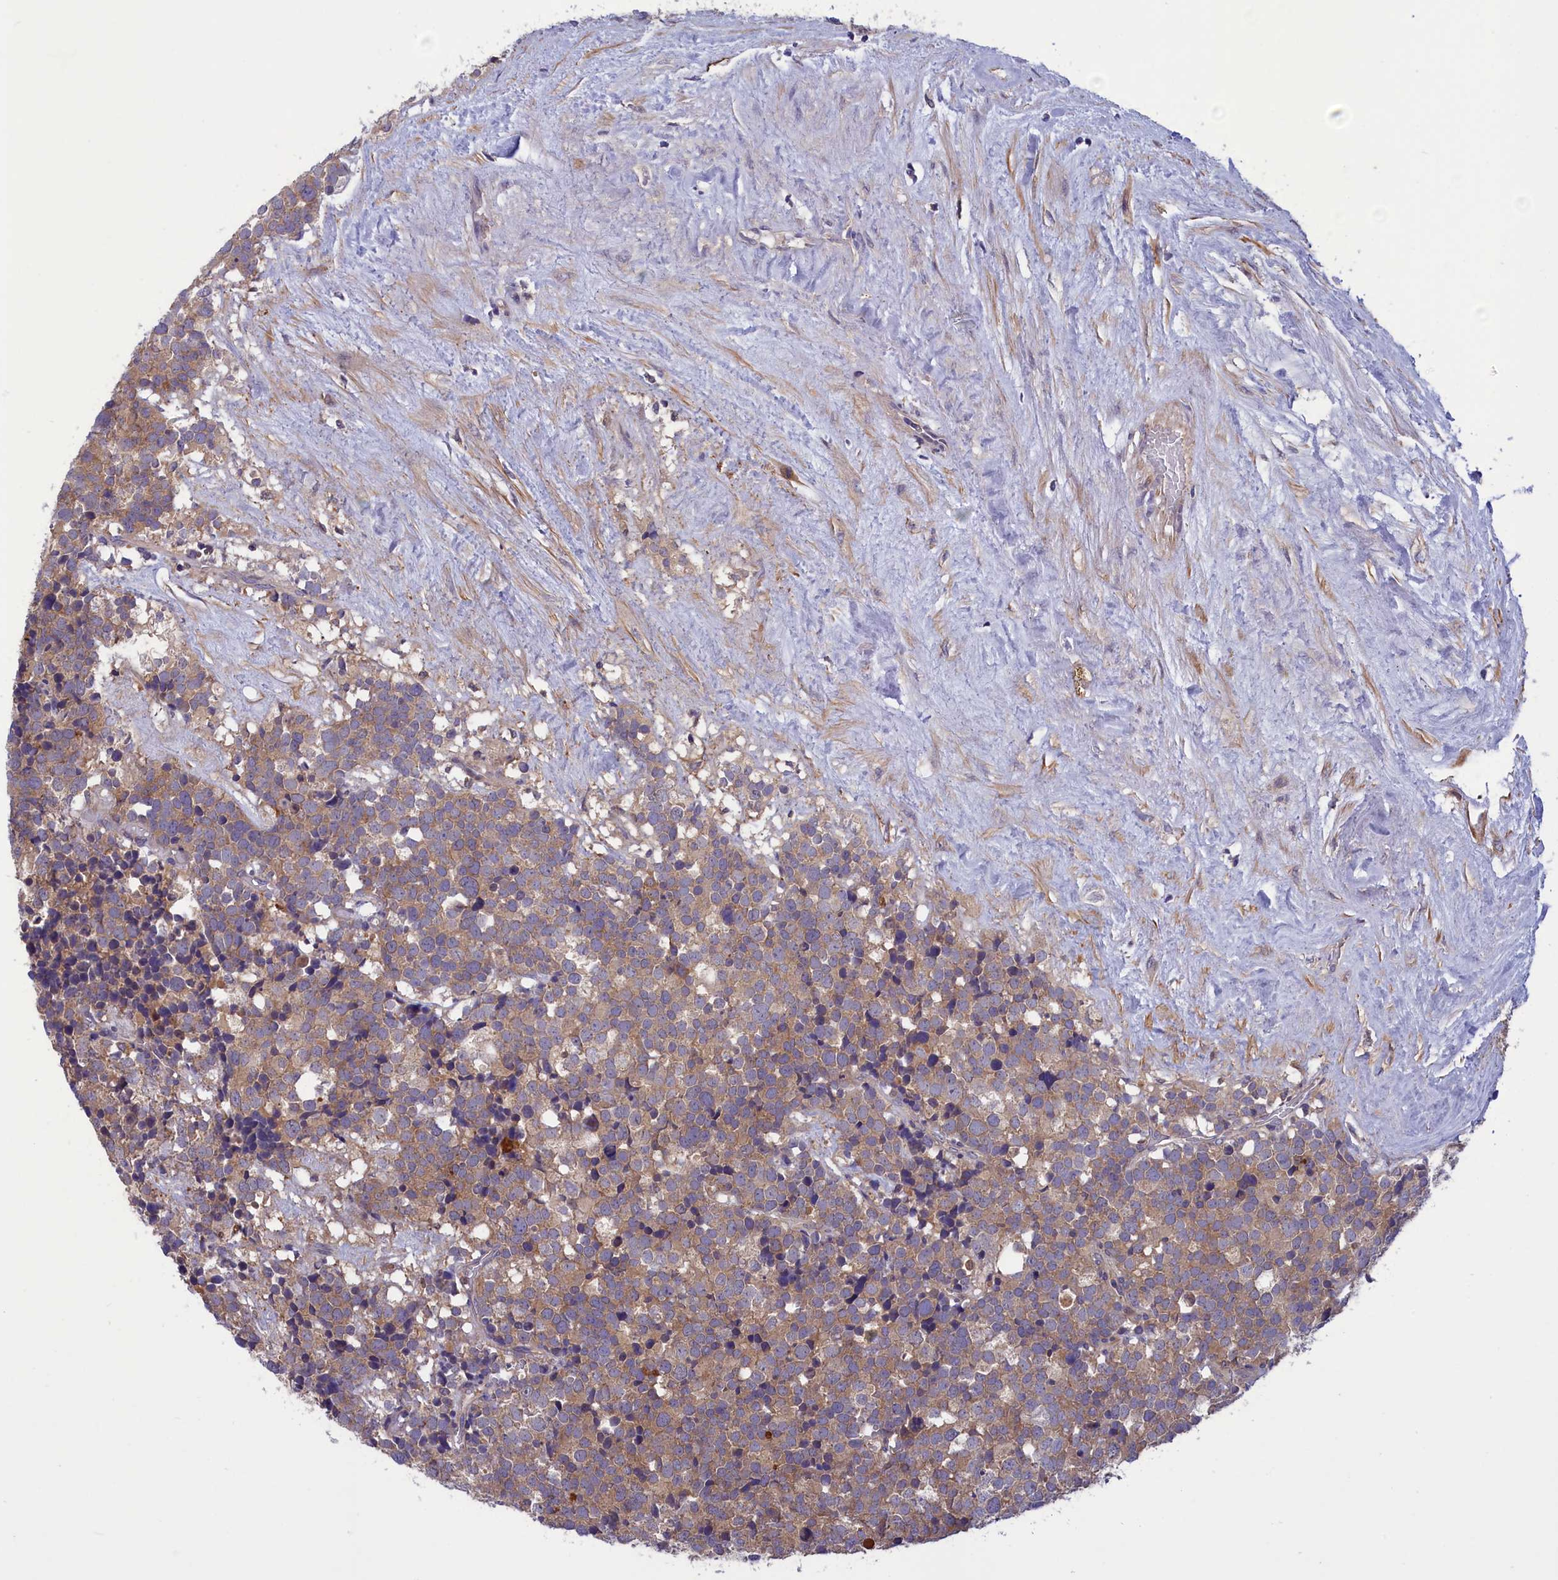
{"staining": {"intensity": "moderate", "quantity": ">75%", "location": "cytoplasmic/membranous"}, "tissue": "testis cancer", "cell_type": "Tumor cells", "image_type": "cancer", "snomed": [{"axis": "morphology", "description": "Seminoma, NOS"}, {"axis": "topography", "description": "Testis"}], "caption": "IHC of testis cancer (seminoma) reveals medium levels of moderate cytoplasmic/membranous expression in about >75% of tumor cells.", "gene": "AMDHD2", "patient": {"sex": "male", "age": 71}}